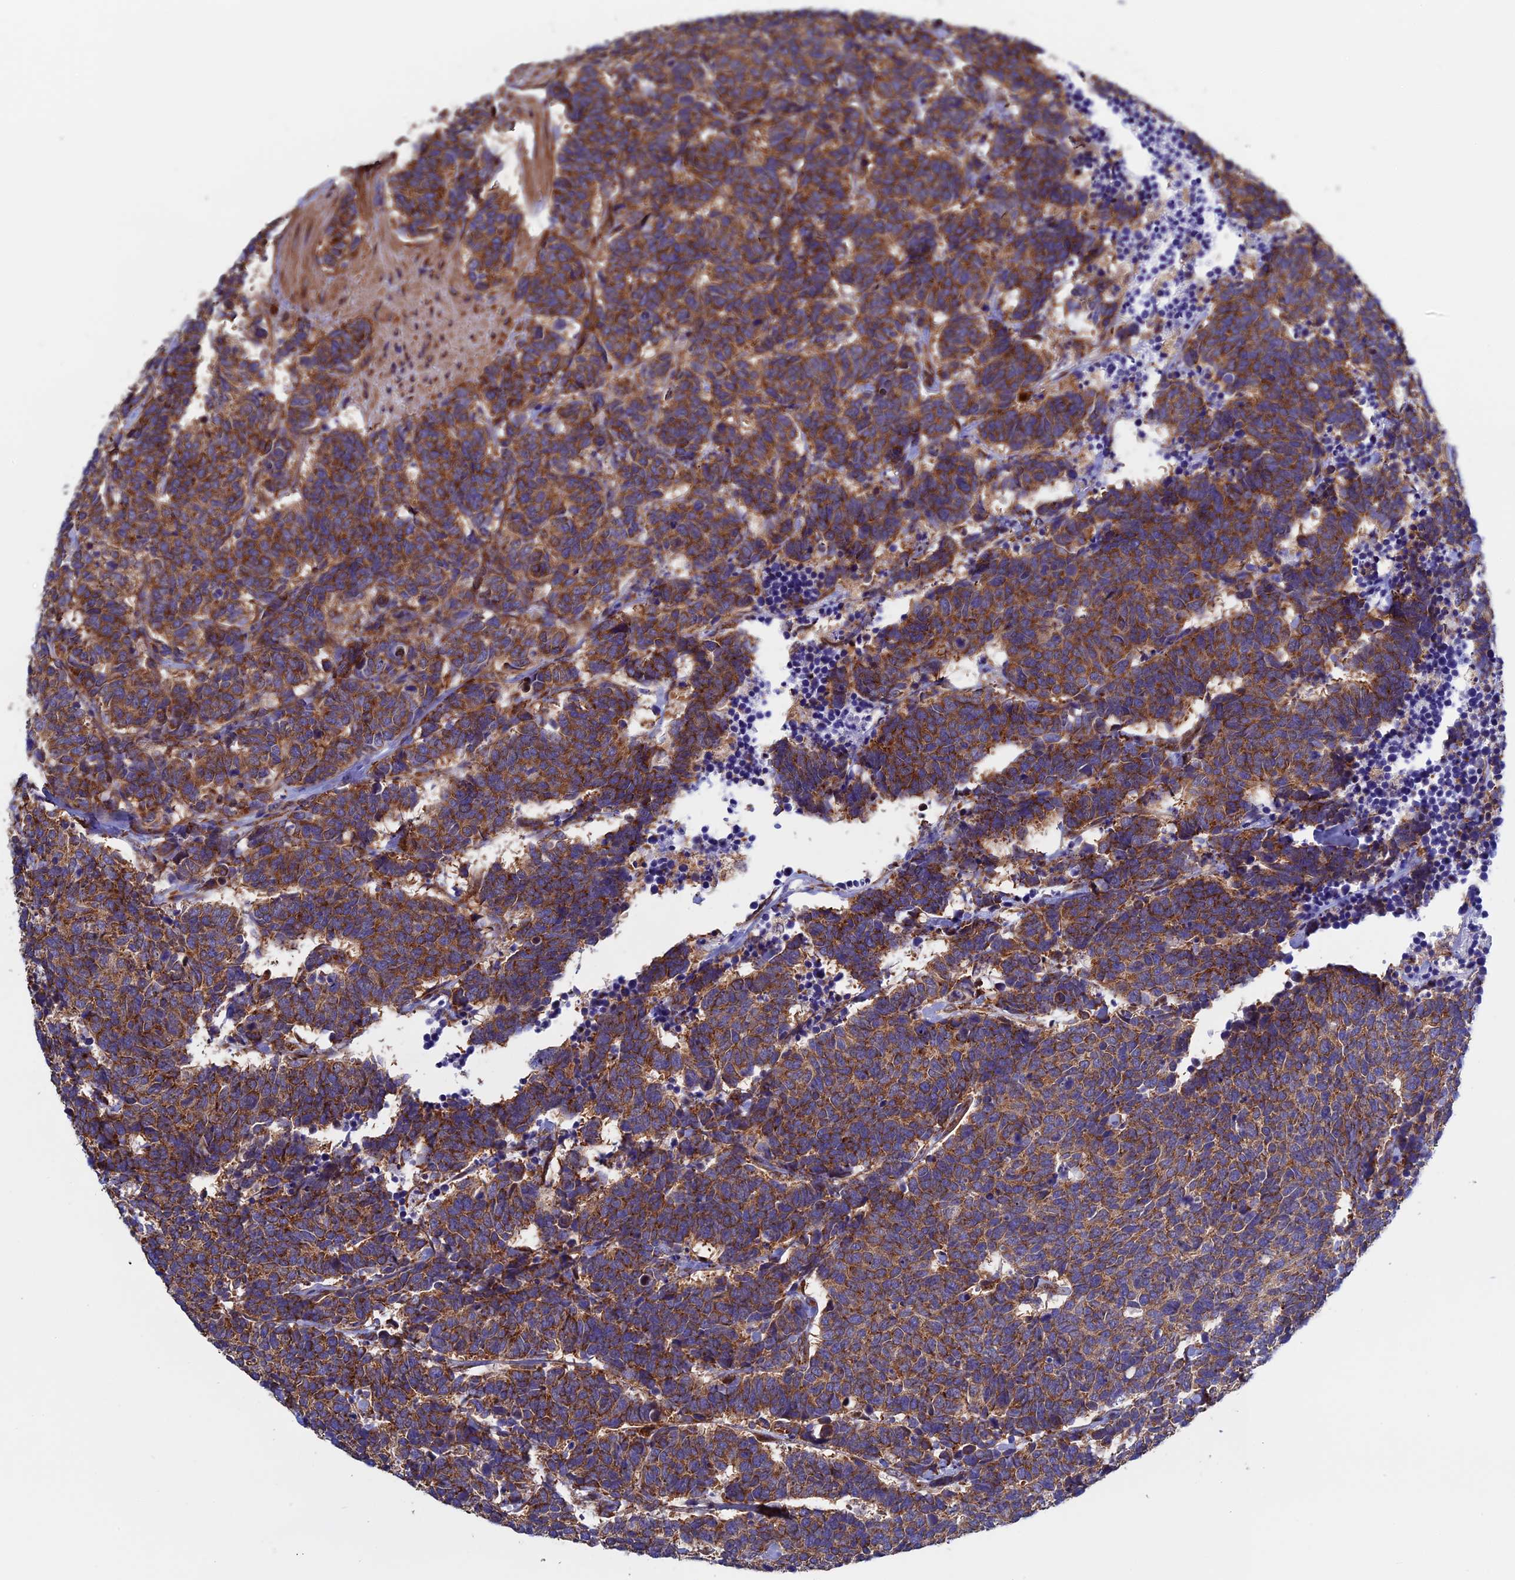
{"staining": {"intensity": "moderate", "quantity": ">75%", "location": "cytoplasmic/membranous"}, "tissue": "carcinoid", "cell_type": "Tumor cells", "image_type": "cancer", "snomed": [{"axis": "morphology", "description": "Carcinoma, NOS"}, {"axis": "morphology", "description": "Carcinoid, malignant, NOS"}, {"axis": "topography", "description": "Urinary bladder"}], "caption": "Tumor cells reveal medium levels of moderate cytoplasmic/membranous staining in approximately >75% of cells in human malignant carcinoid. (DAB (3,3'-diaminobenzidine) IHC, brown staining for protein, blue staining for nuclei).", "gene": "SLC9A5", "patient": {"sex": "male", "age": 57}}